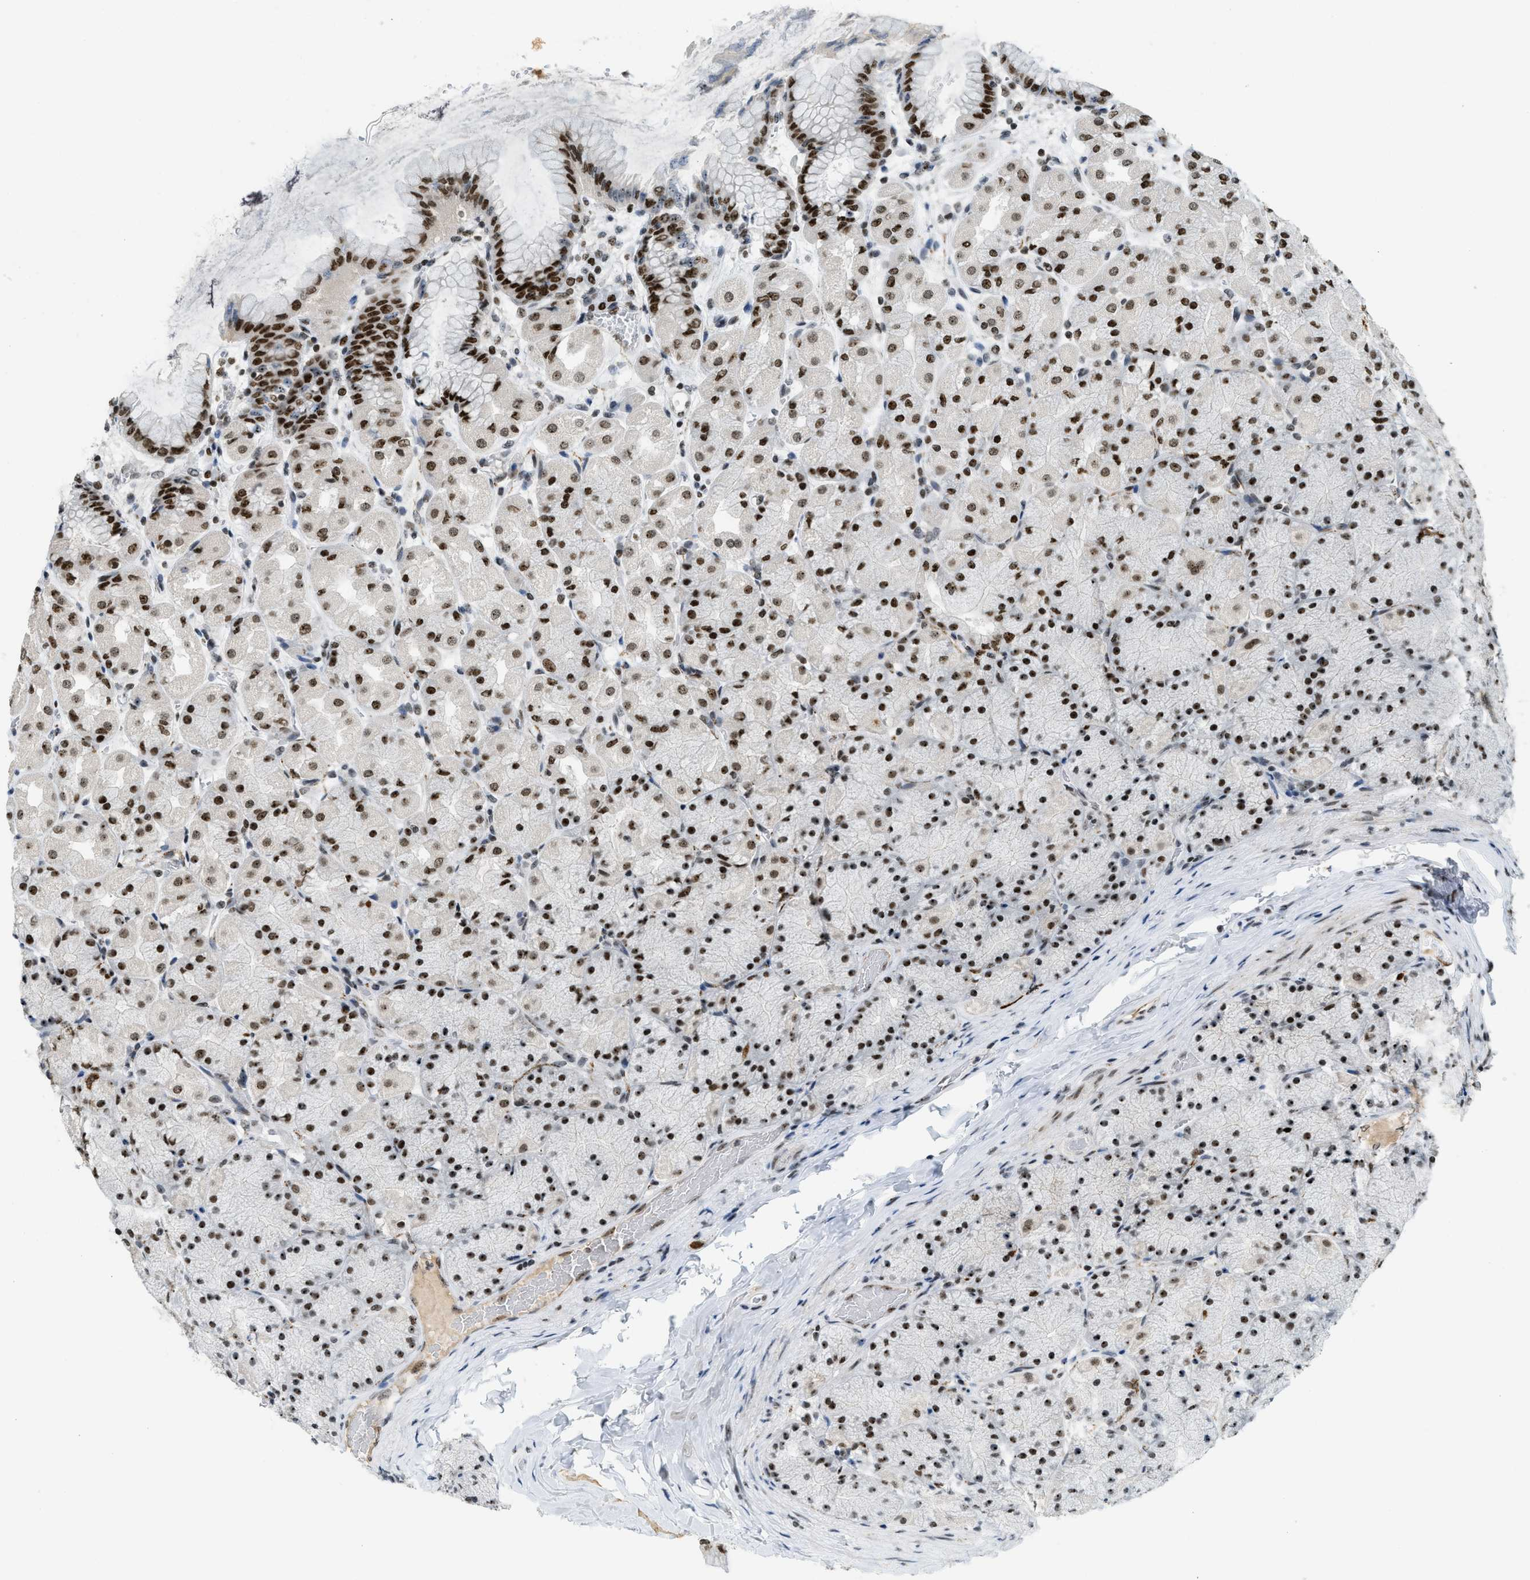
{"staining": {"intensity": "strong", "quantity": ">75%", "location": "nuclear"}, "tissue": "stomach", "cell_type": "Glandular cells", "image_type": "normal", "snomed": [{"axis": "morphology", "description": "Normal tissue, NOS"}, {"axis": "topography", "description": "Stomach, upper"}], "caption": "A brown stain labels strong nuclear staining of a protein in glandular cells of unremarkable human stomach.", "gene": "URB1", "patient": {"sex": "female", "age": 56}}